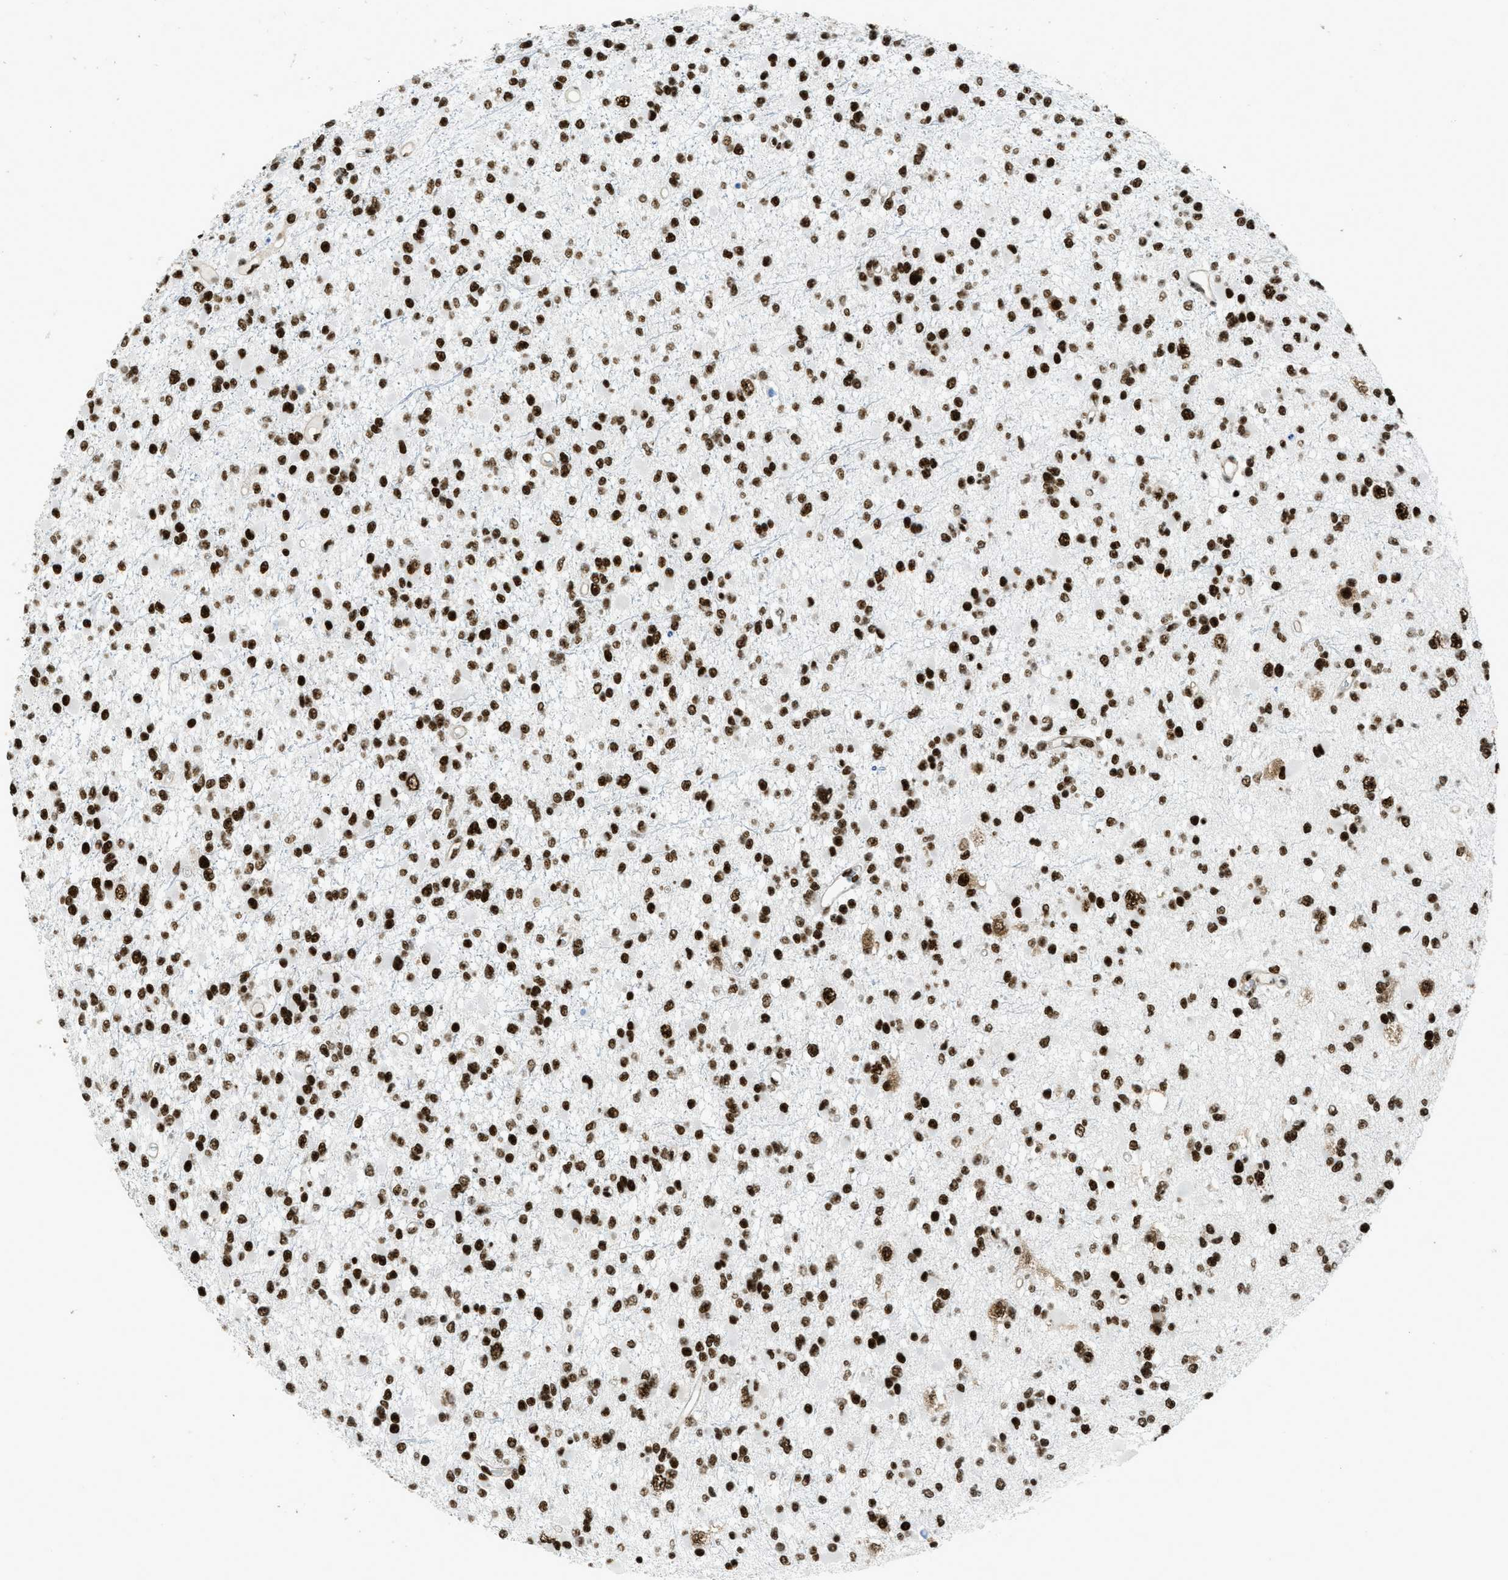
{"staining": {"intensity": "strong", "quantity": ">75%", "location": "nuclear"}, "tissue": "glioma", "cell_type": "Tumor cells", "image_type": "cancer", "snomed": [{"axis": "morphology", "description": "Glioma, malignant, Low grade"}, {"axis": "topography", "description": "Brain"}], "caption": "Immunohistochemistry (IHC) micrograph of malignant glioma (low-grade) stained for a protein (brown), which displays high levels of strong nuclear staining in about >75% of tumor cells.", "gene": "ZNF207", "patient": {"sex": "female", "age": 22}}